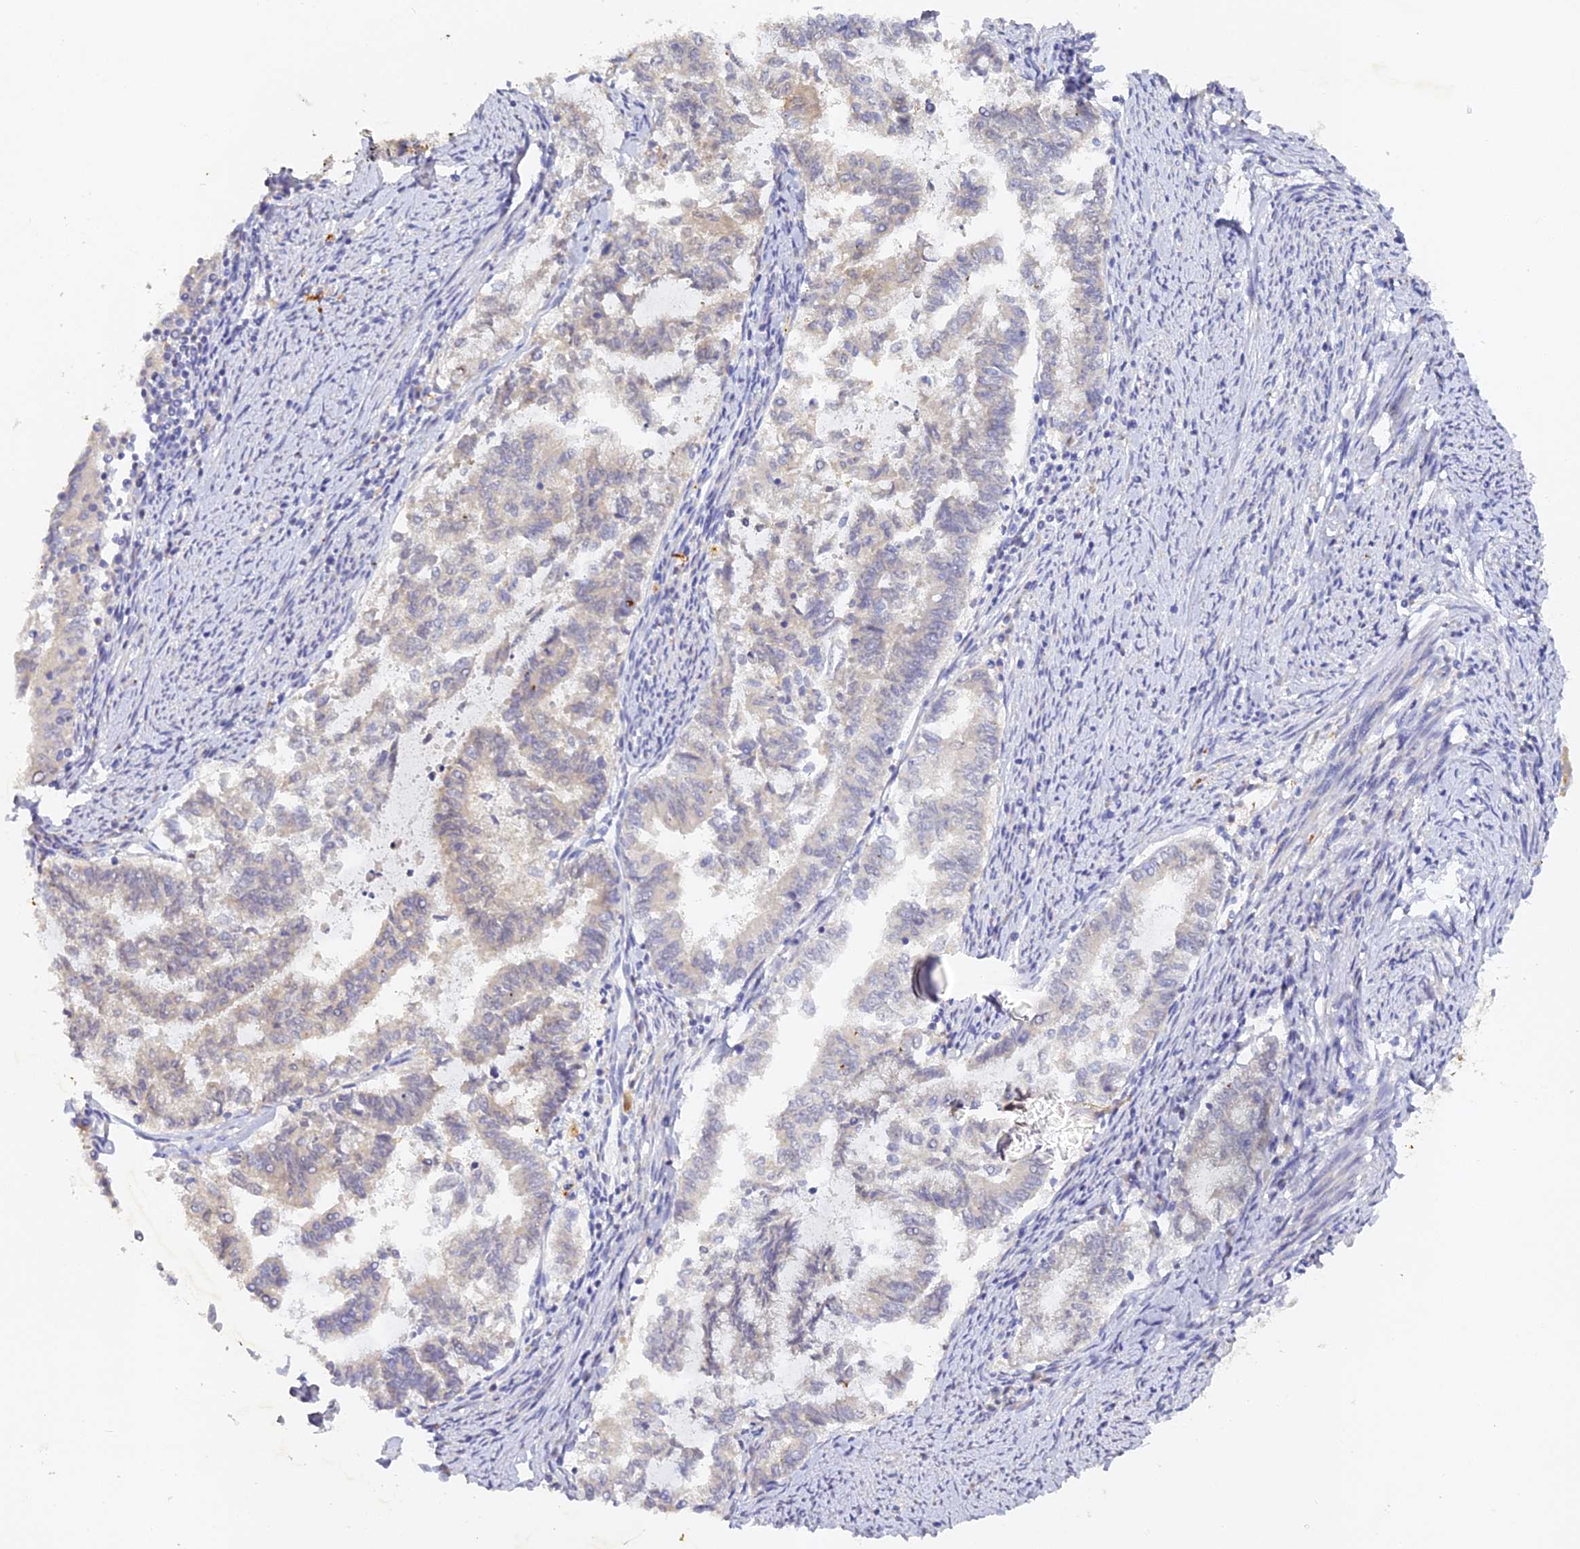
{"staining": {"intensity": "negative", "quantity": "none", "location": "none"}, "tissue": "endometrial cancer", "cell_type": "Tumor cells", "image_type": "cancer", "snomed": [{"axis": "morphology", "description": "Adenocarcinoma, NOS"}, {"axis": "topography", "description": "Endometrium"}], "caption": "The photomicrograph reveals no staining of tumor cells in endometrial adenocarcinoma.", "gene": "DONSON", "patient": {"sex": "female", "age": 79}}